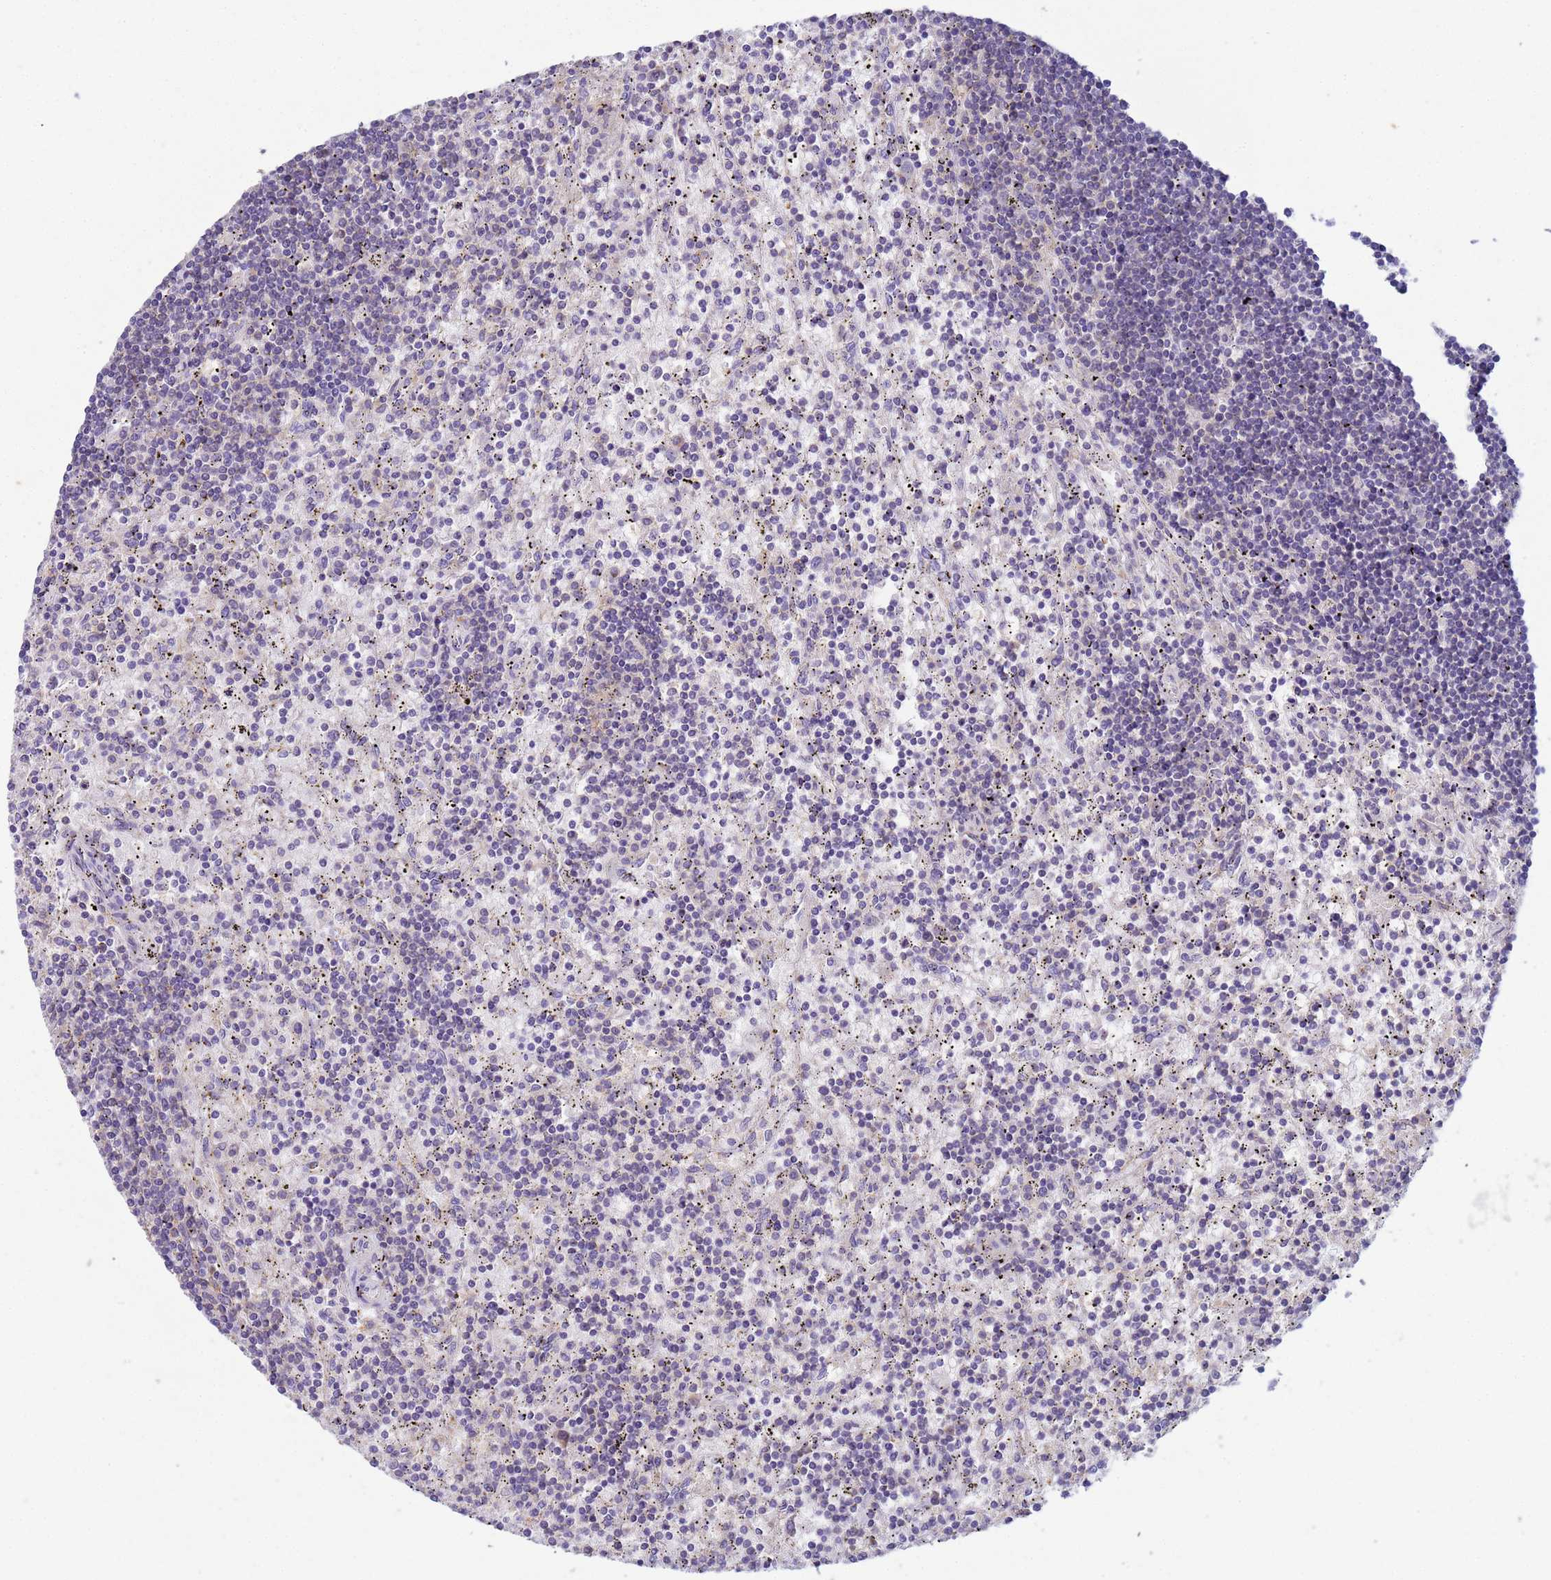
{"staining": {"intensity": "negative", "quantity": "none", "location": "none"}, "tissue": "lymphoma", "cell_type": "Tumor cells", "image_type": "cancer", "snomed": [{"axis": "morphology", "description": "Malignant lymphoma, non-Hodgkin's type, Low grade"}, {"axis": "topography", "description": "Spleen"}], "caption": "Immunohistochemistry histopathology image of neoplastic tissue: malignant lymphoma, non-Hodgkin's type (low-grade) stained with DAB (3,3'-diaminobenzidine) reveals no significant protein positivity in tumor cells.", "gene": "KLHL13", "patient": {"sex": "male", "age": 76}}